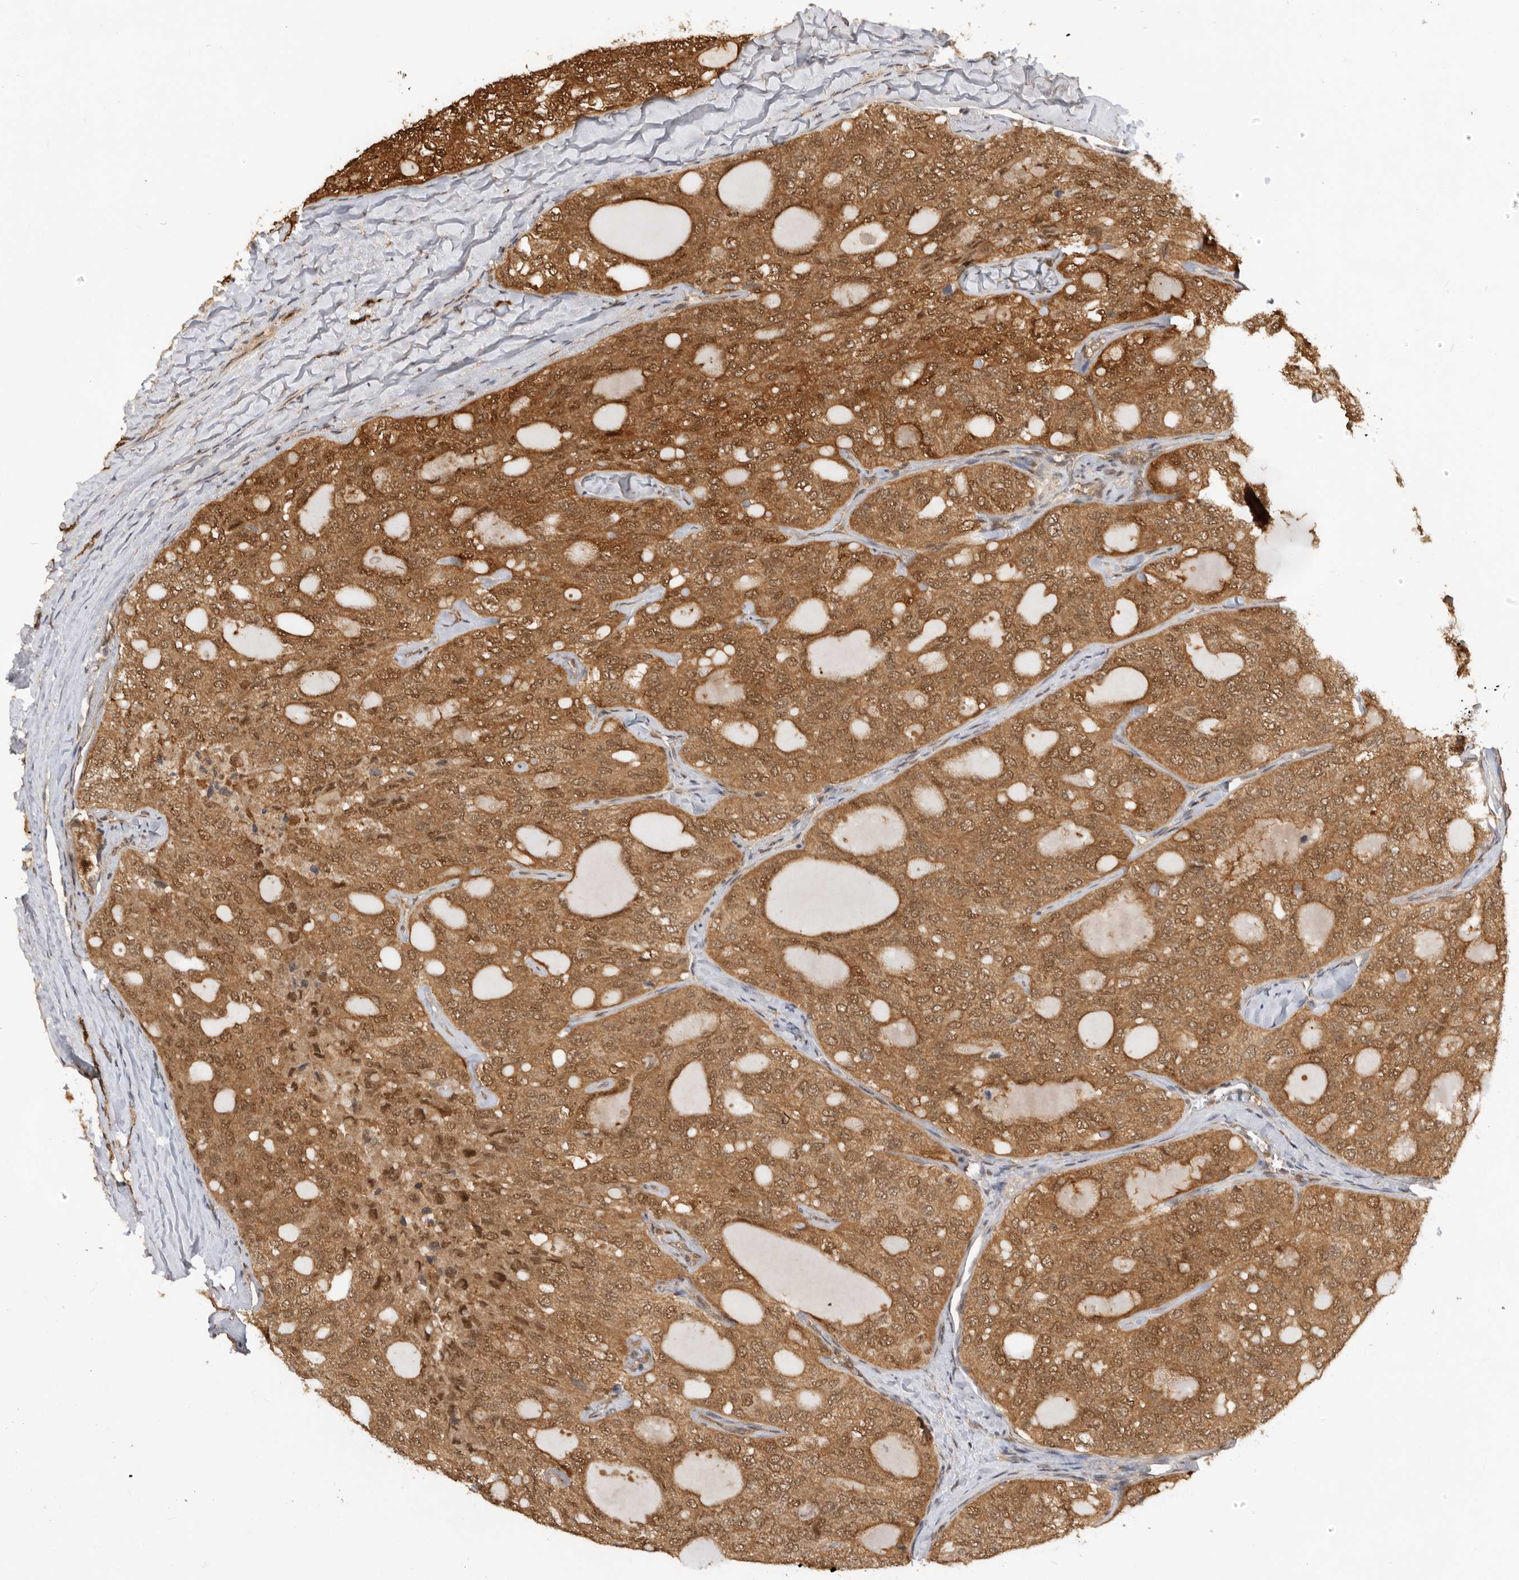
{"staining": {"intensity": "strong", "quantity": ">75%", "location": "cytoplasmic/membranous,nuclear"}, "tissue": "thyroid cancer", "cell_type": "Tumor cells", "image_type": "cancer", "snomed": [{"axis": "morphology", "description": "Follicular adenoma carcinoma, NOS"}, {"axis": "topography", "description": "Thyroid gland"}], "caption": "Protein expression analysis of human follicular adenoma carcinoma (thyroid) reveals strong cytoplasmic/membranous and nuclear staining in about >75% of tumor cells. The protein of interest is stained brown, and the nuclei are stained in blue (DAB IHC with brightfield microscopy, high magnification).", "gene": "ADPRS", "patient": {"sex": "male", "age": 75}}